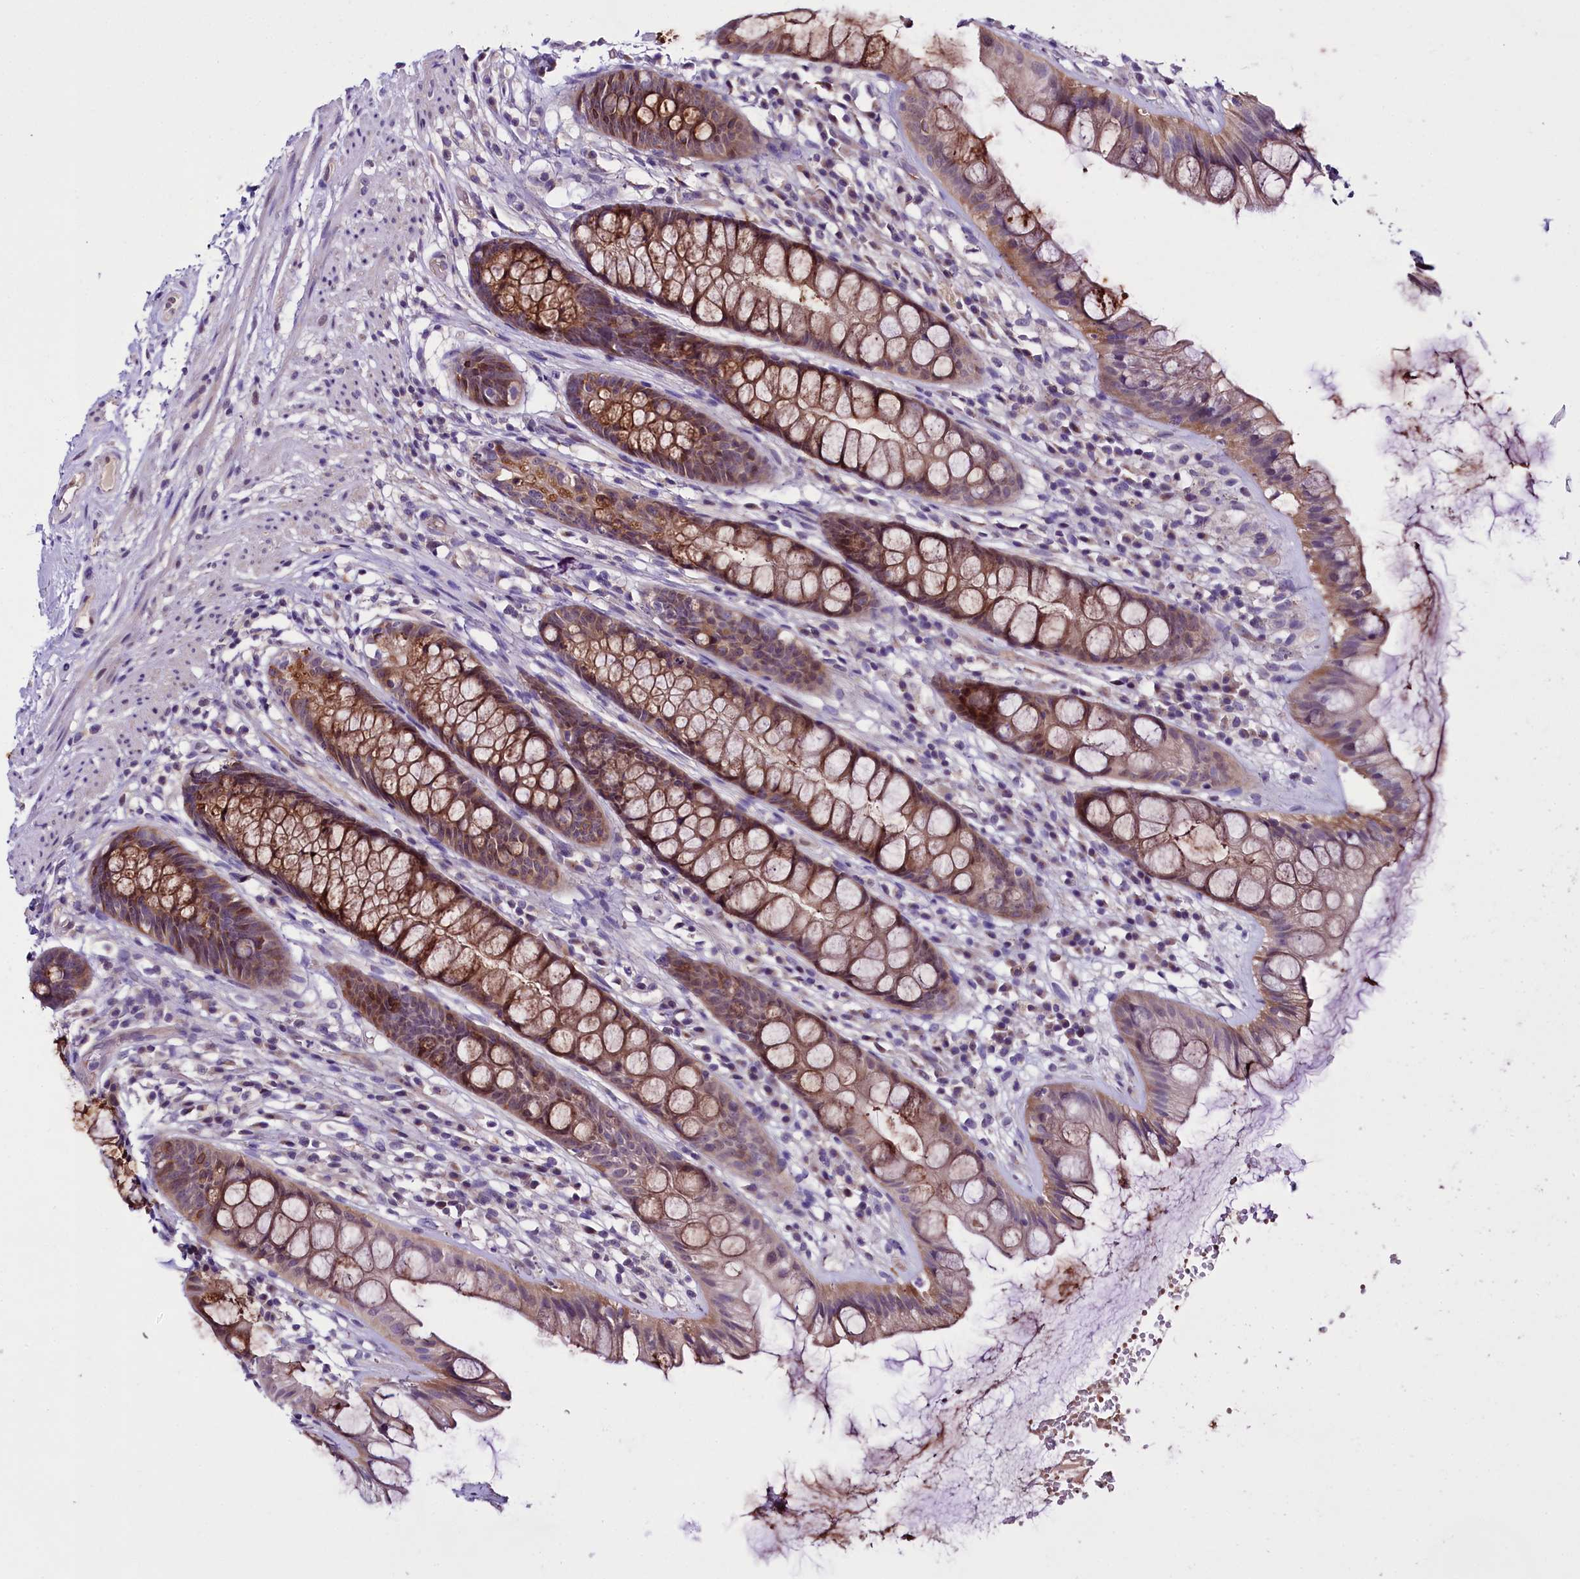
{"staining": {"intensity": "moderate", "quantity": ">75%", "location": "cytoplasmic/membranous"}, "tissue": "rectum", "cell_type": "Glandular cells", "image_type": "normal", "snomed": [{"axis": "morphology", "description": "Normal tissue, NOS"}, {"axis": "topography", "description": "Rectum"}], "caption": "This image exhibits immunohistochemistry (IHC) staining of normal rectum, with medium moderate cytoplasmic/membranous positivity in about >75% of glandular cells.", "gene": "C9orf40", "patient": {"sex": "male", "age": 74}}